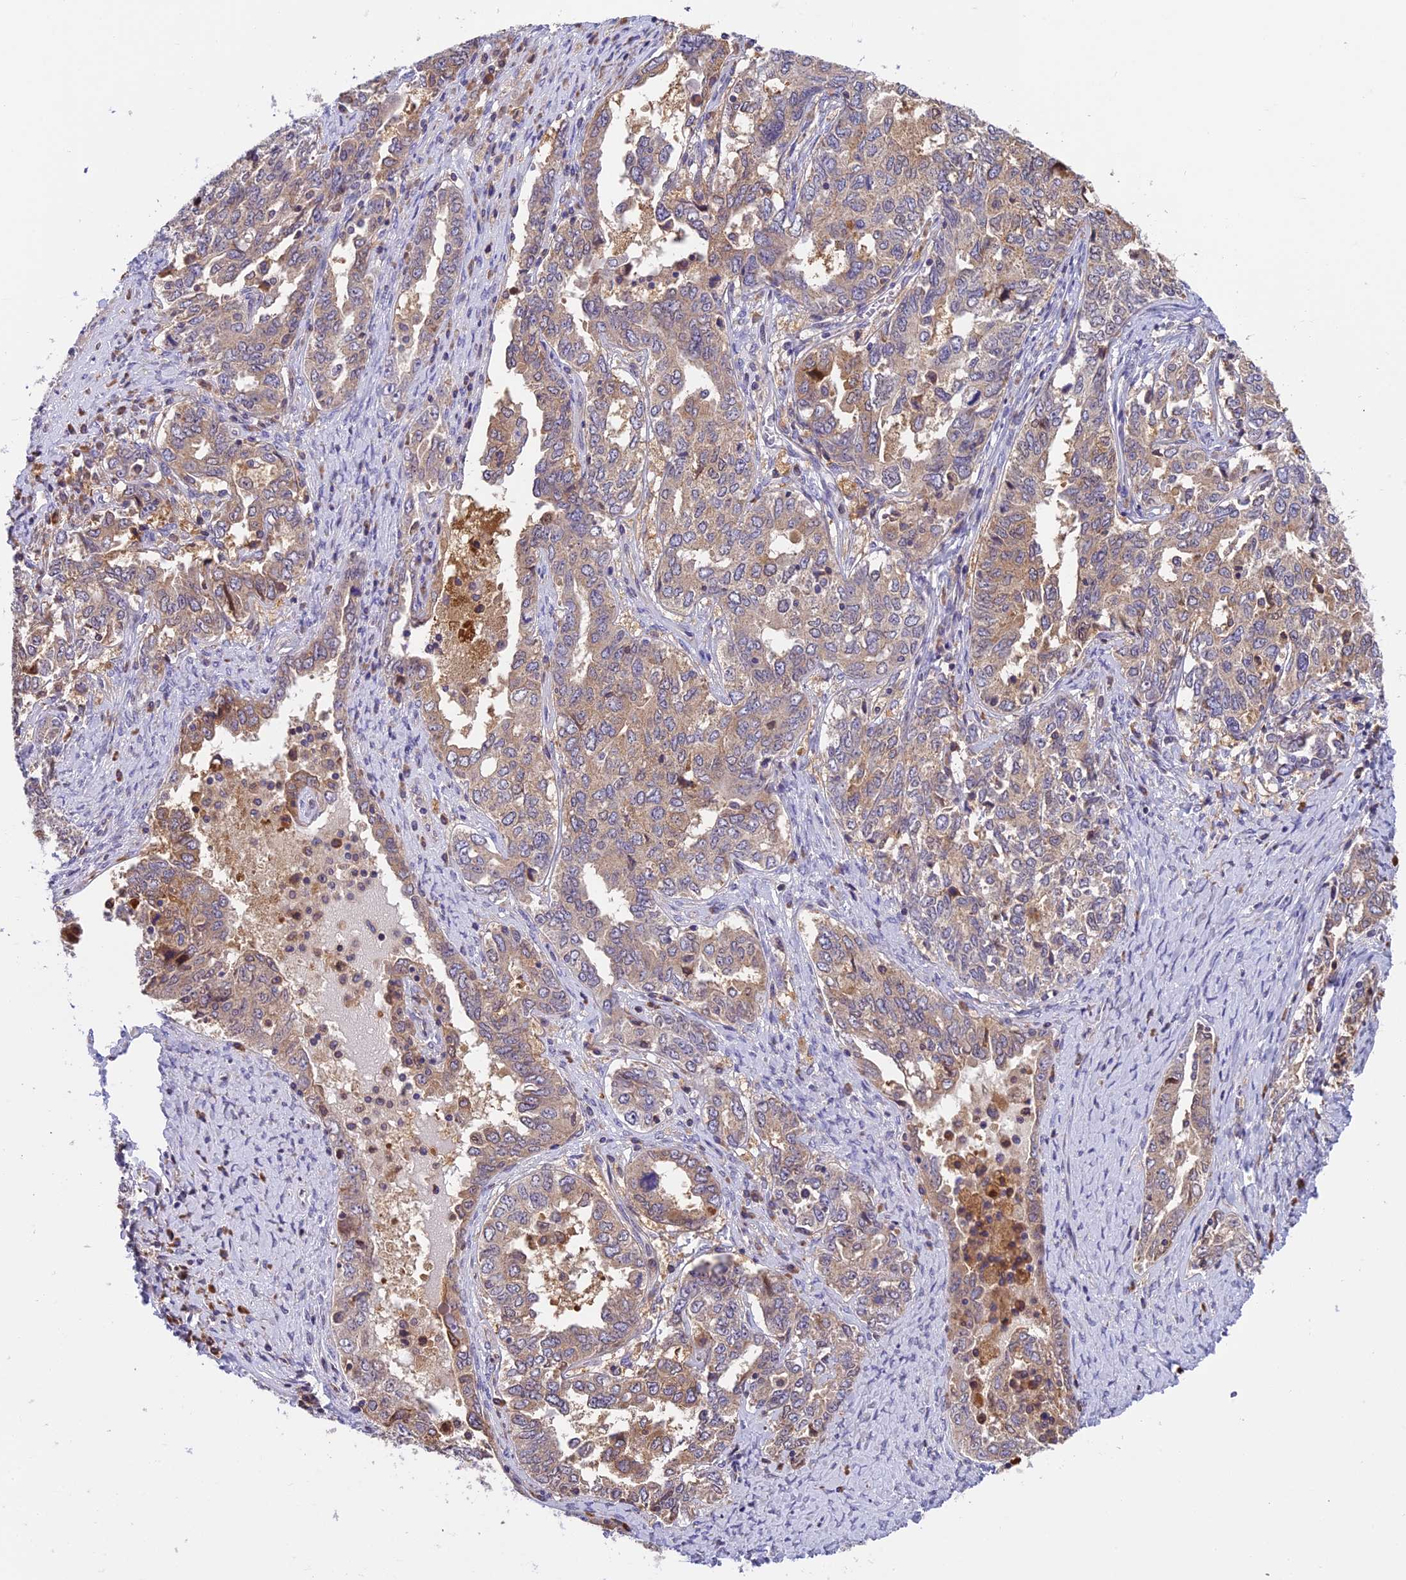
{"staining": {"intensity": "weak", "quantity": "25%-75%", "location": "cytoplasmic/membranous"}, "tissue": "ovarian cancer", "cell_type": "Tumor cells", "image_type": "cancer", "snomed": [{"axis": "morphology", "description": "Carcinoma, endometroid"}, {"axis": "topography", "description": "Ovary"}], "caption": "Protein analysis of endometroid carcinoma (ovarian) tissue exhibits weak cytoplasmic/membranous expression in approximately 25%-75% of tumor cells. The staining was performed using DAB, with brown indicating positive protein expression. Nuclei are stained blue with hematoxylin.", "gene": "IPO5", "patient": {"sex": "female", "age": 62}}